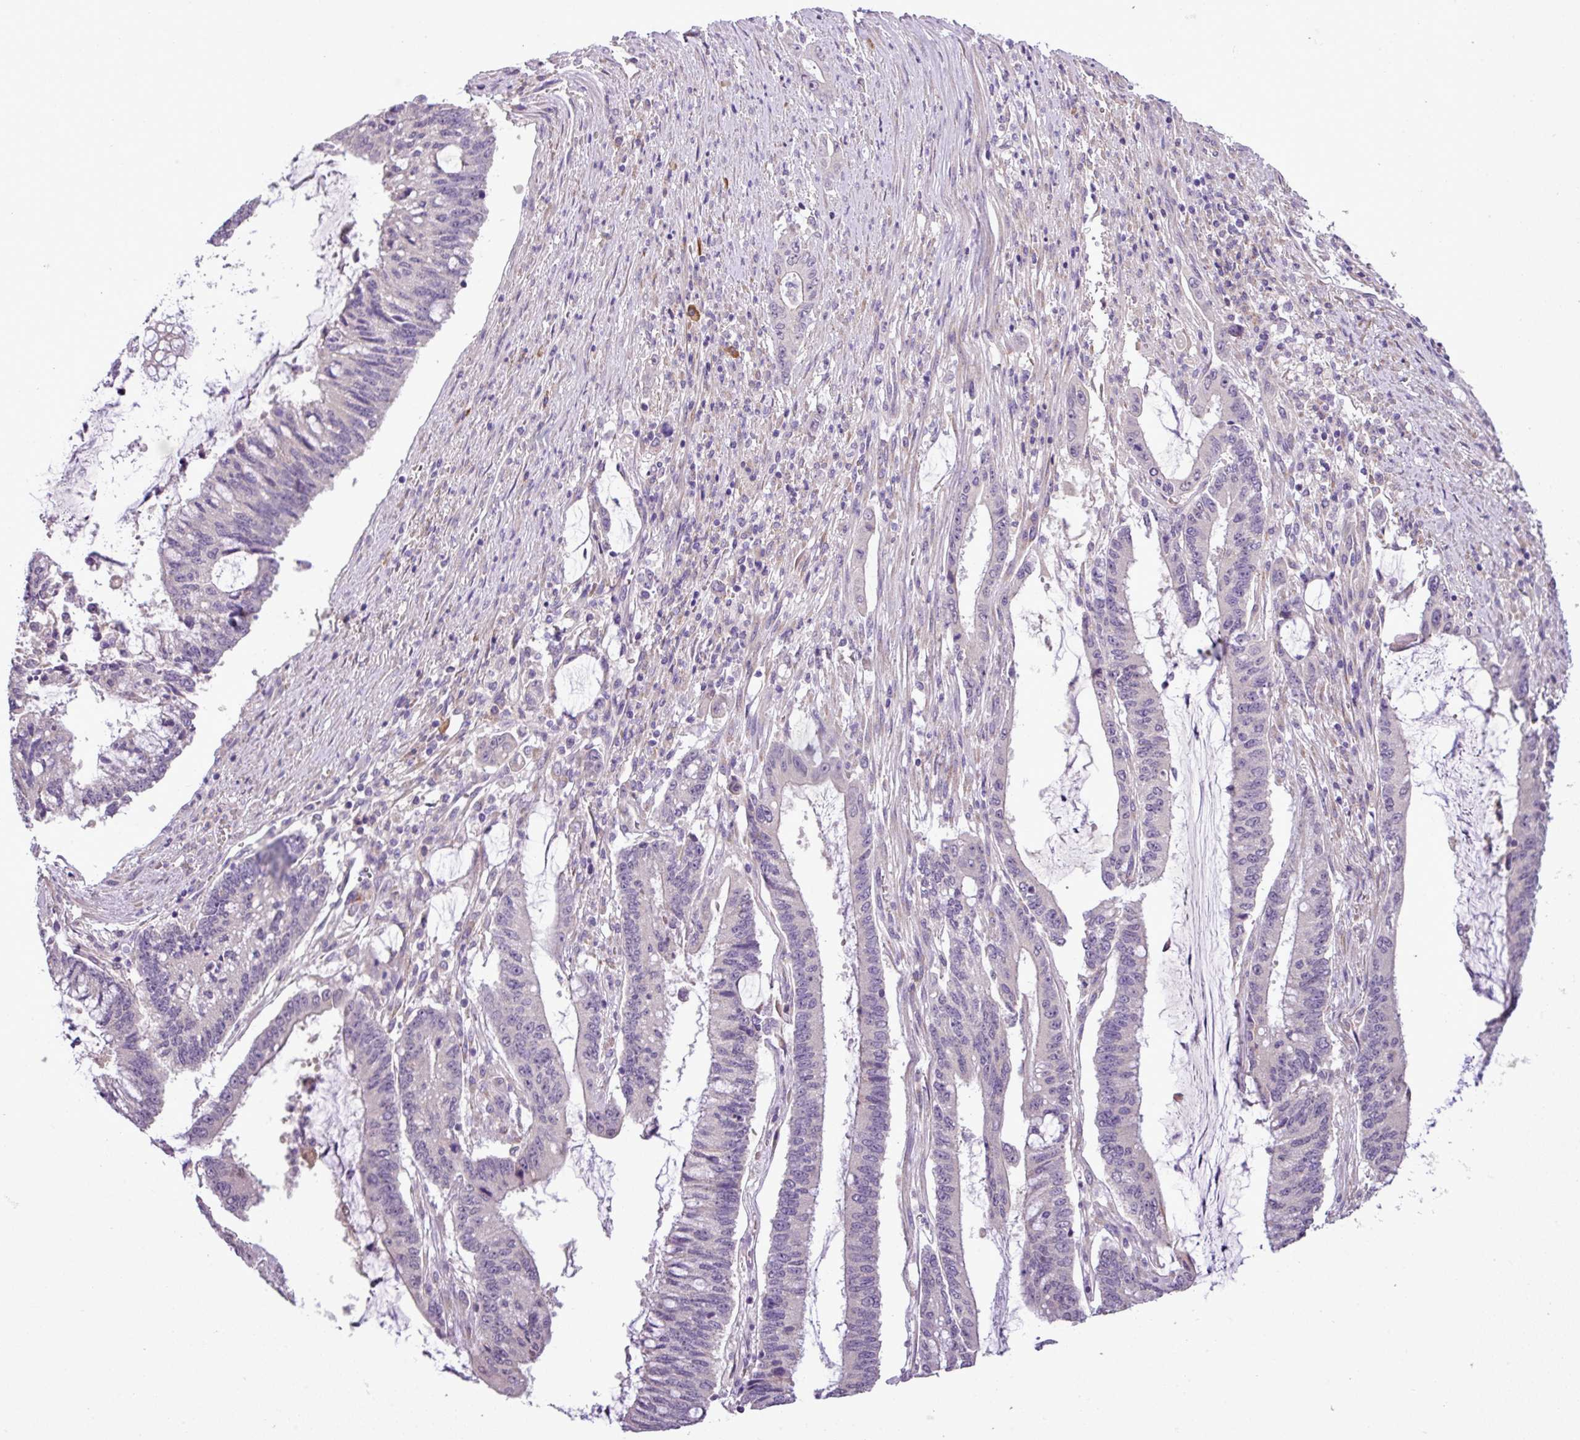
{"staining": {"intensity": "negative", "quantity": "none", "location": "none"}, "tissue": "pancreatic cancer", "cell_type": "Tumor cells", "image_type": "cancer", "snomed": [{"axis": "morphology", "description": "Adenocarcinoma, NOS"}, {"axis": "topography", "description": "Pancreas"}], "caption": "DAB (3,3'-diaminobenzidine) immunohistochemical staining of human pancreatic adenocarcinoma reveals no significant positivity in tumor cells.", "gene": "MOCS3", "patient": {"sex": "female", "age": 50}}